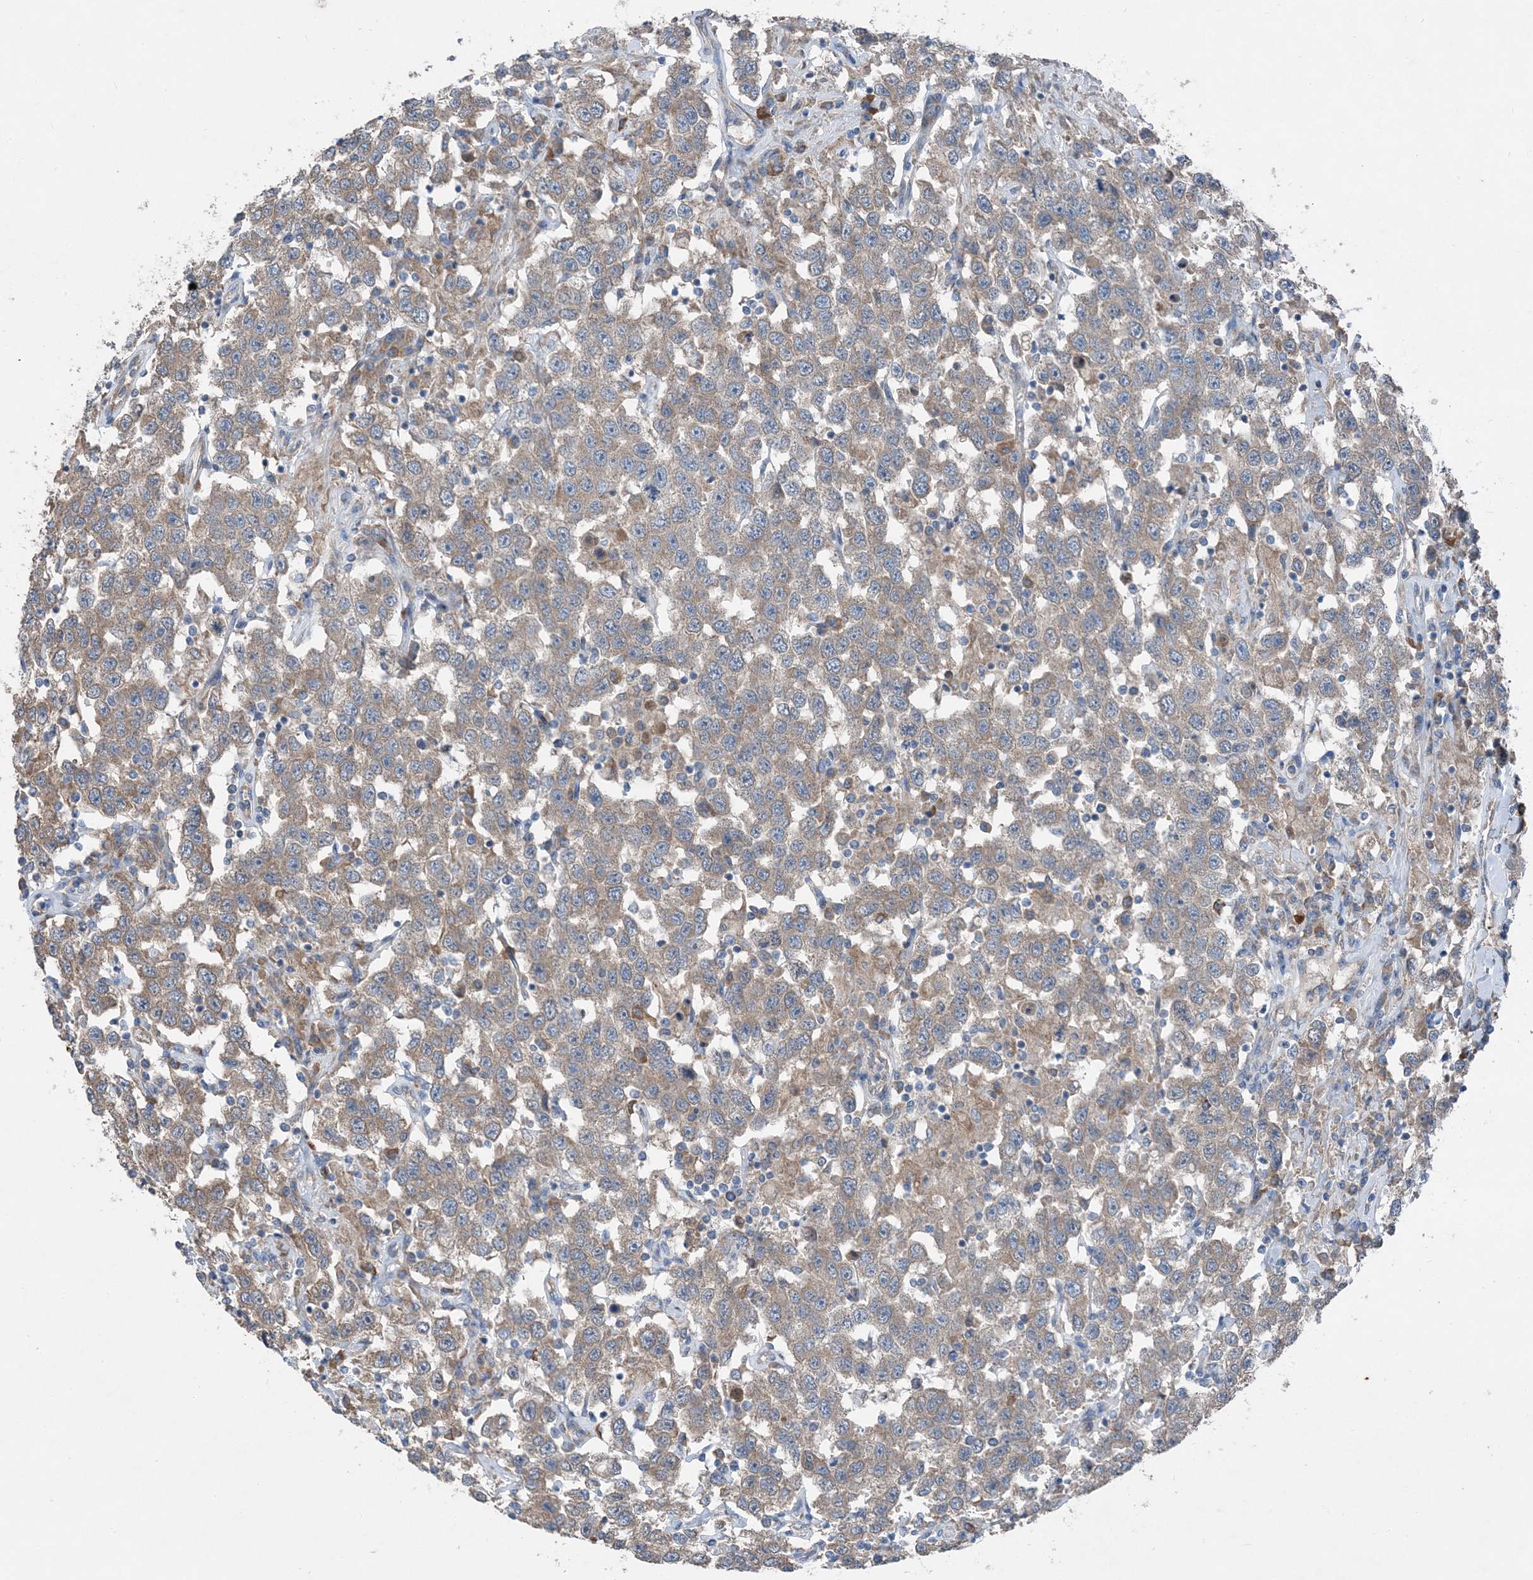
{"staining": {"intensity": "weak", "quantity": ">75%", "location": "cytoplasmic/membranous"}, "tissue": "testis cancer", "cell_type": "Tumor cells", "image_type": "cancer", "snomed": [{"axis": "morphology", "description": "Seminoma, NOS"}, {"axis": "topography", "description": "Testis"}], "caption": "Tumor cells show low levels of weak cytoplasmic/membranous expression in approximately >75% of cells in seminoma (testis). (brown staining indicates protein expression, while blue staining denotes nuclei).", "gene": "DHX30", "patient": {"sex": "male", "age": 41}}